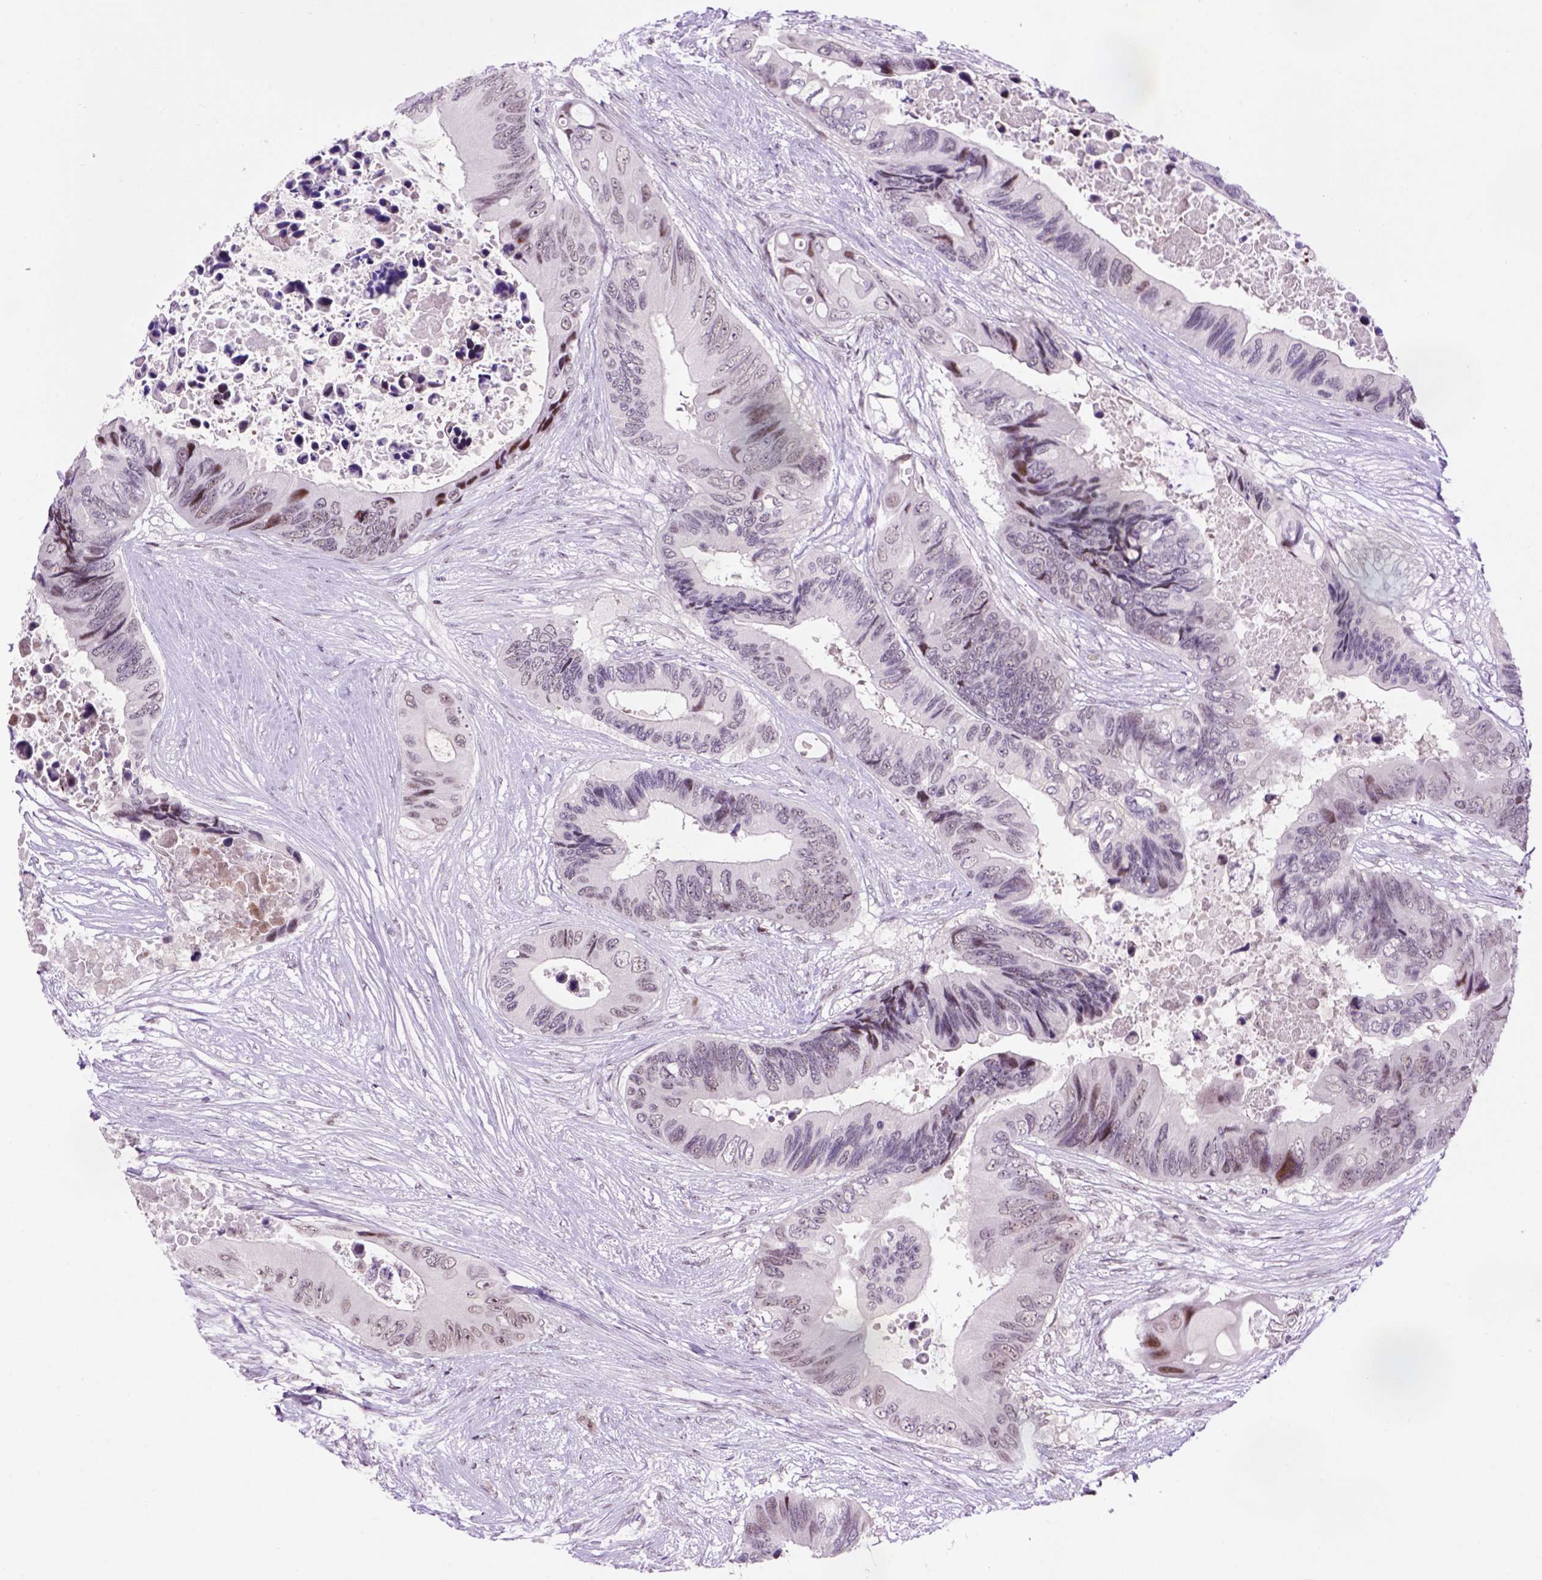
{"staining": {"intensity": "moderate", "quantity": "<25%", "location": "nuclear"}, "tissue": "colorectal cancer", "cell_type": "Tumor cells", "image_type": "cancer", "snomed": [{"axis": "morphology", "description": "Adenocarcinoma, NOS"}, {"axis": "topography", "description": "Rectum"}], "caption": "Immunohistochemistry (IHC) (DAB) staining of human colorectal cancer (adenocarcinoma) demonstrates moderate nuclear protein expression in approximately <25% of tumor cells.", "gene": "TBPL1", "patient": {"sex": "male", "age": 63}}